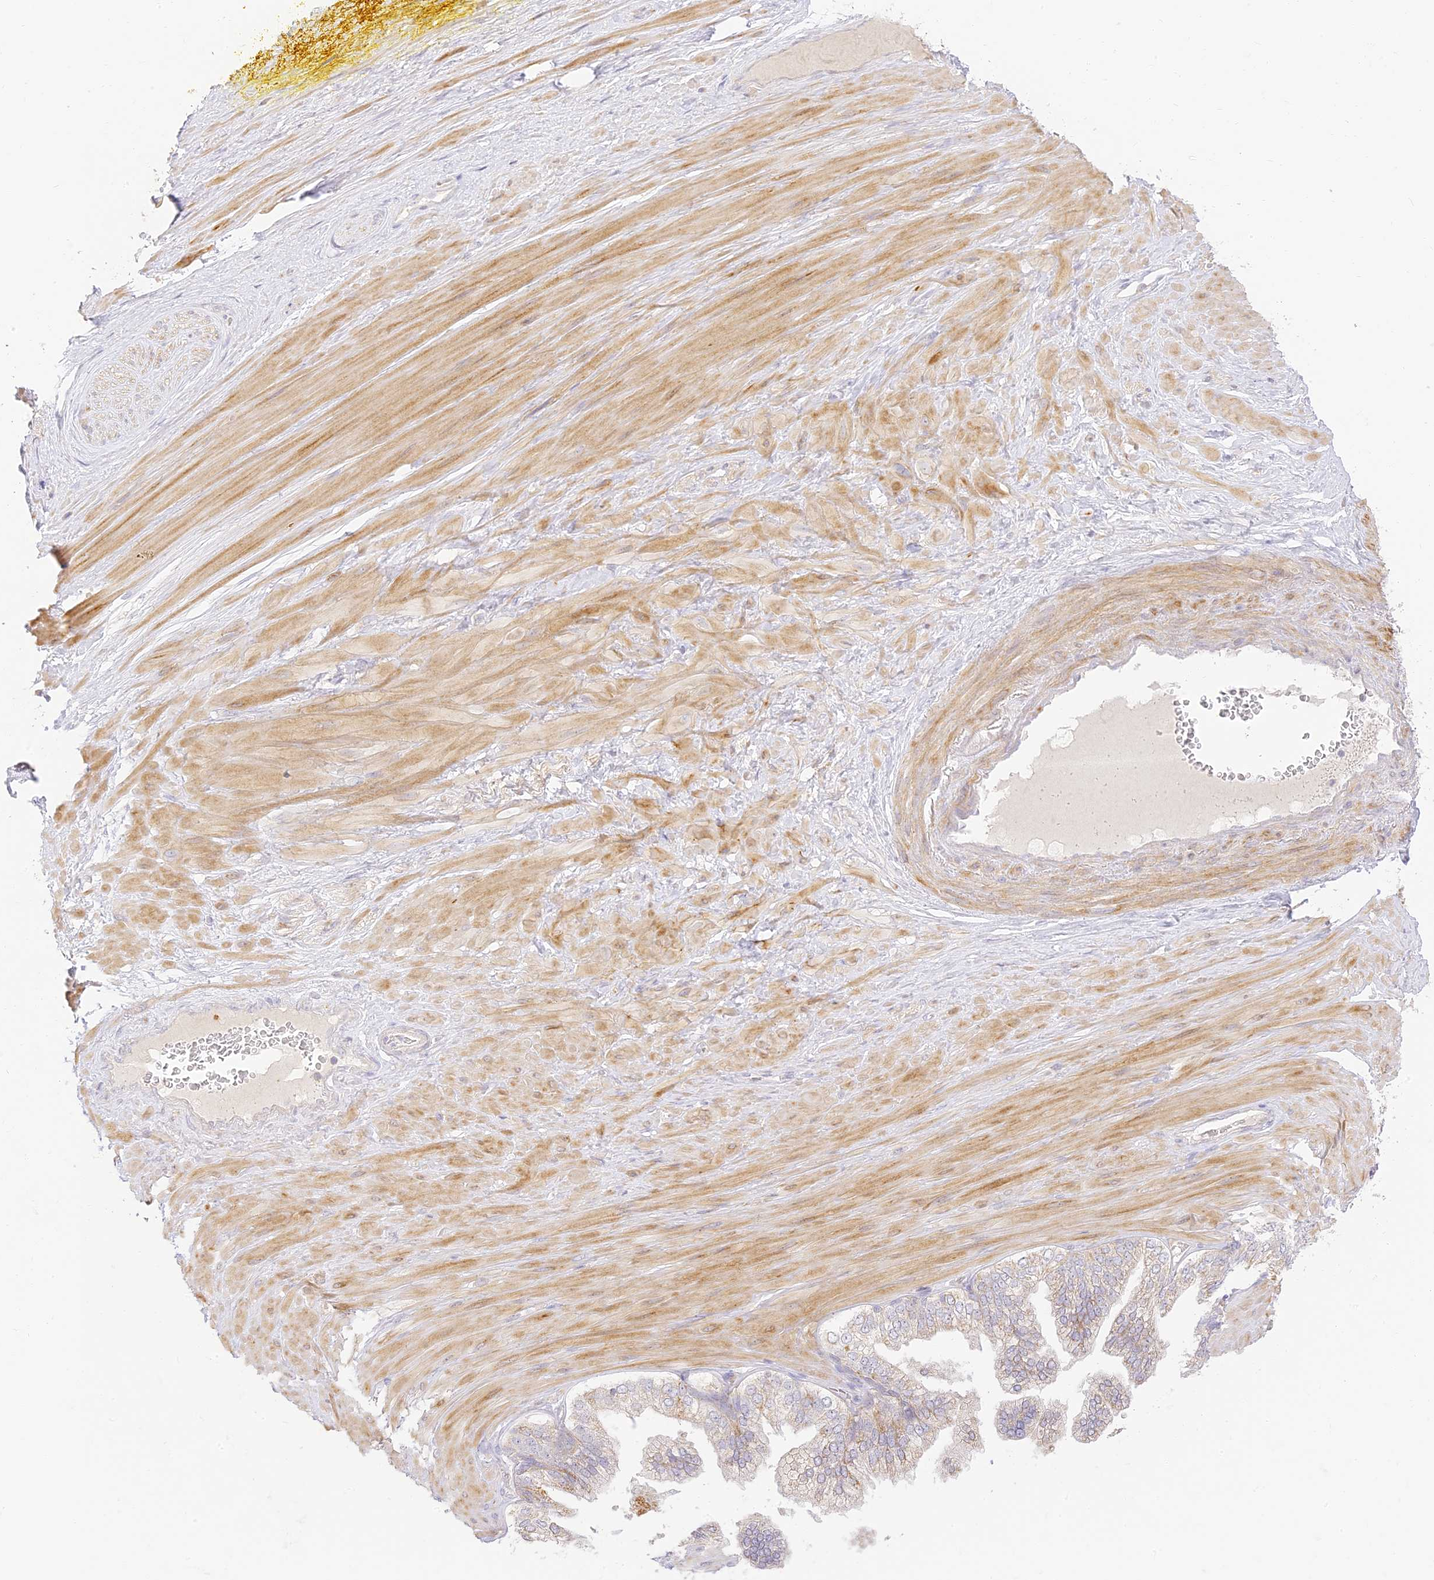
{"staining": {"intensity": "negative", "quantity": "none", "location": "none"}, "tissue": "adipose tissue", "cell_type": "Adipocytes", "image_type": "normal", "snomed": [{"axis": "morphology", "description": "Normal tissue, NOS"}, {"axis": "morphology", "description": "Adenocarcinoma, Low grade"}, {"axis": "topography", "description": "Prostate"}, {"axis": "topography", "description": "Peripheral nerve tissue"}], "caption": "There is no significant positivity in adipocytes of adipose tissue. (Brightfield microscopy of DAB immunohistochemistry at high magnification).", "gene": "LRRC15", "patient": {"sex": "male", "age": 63}}